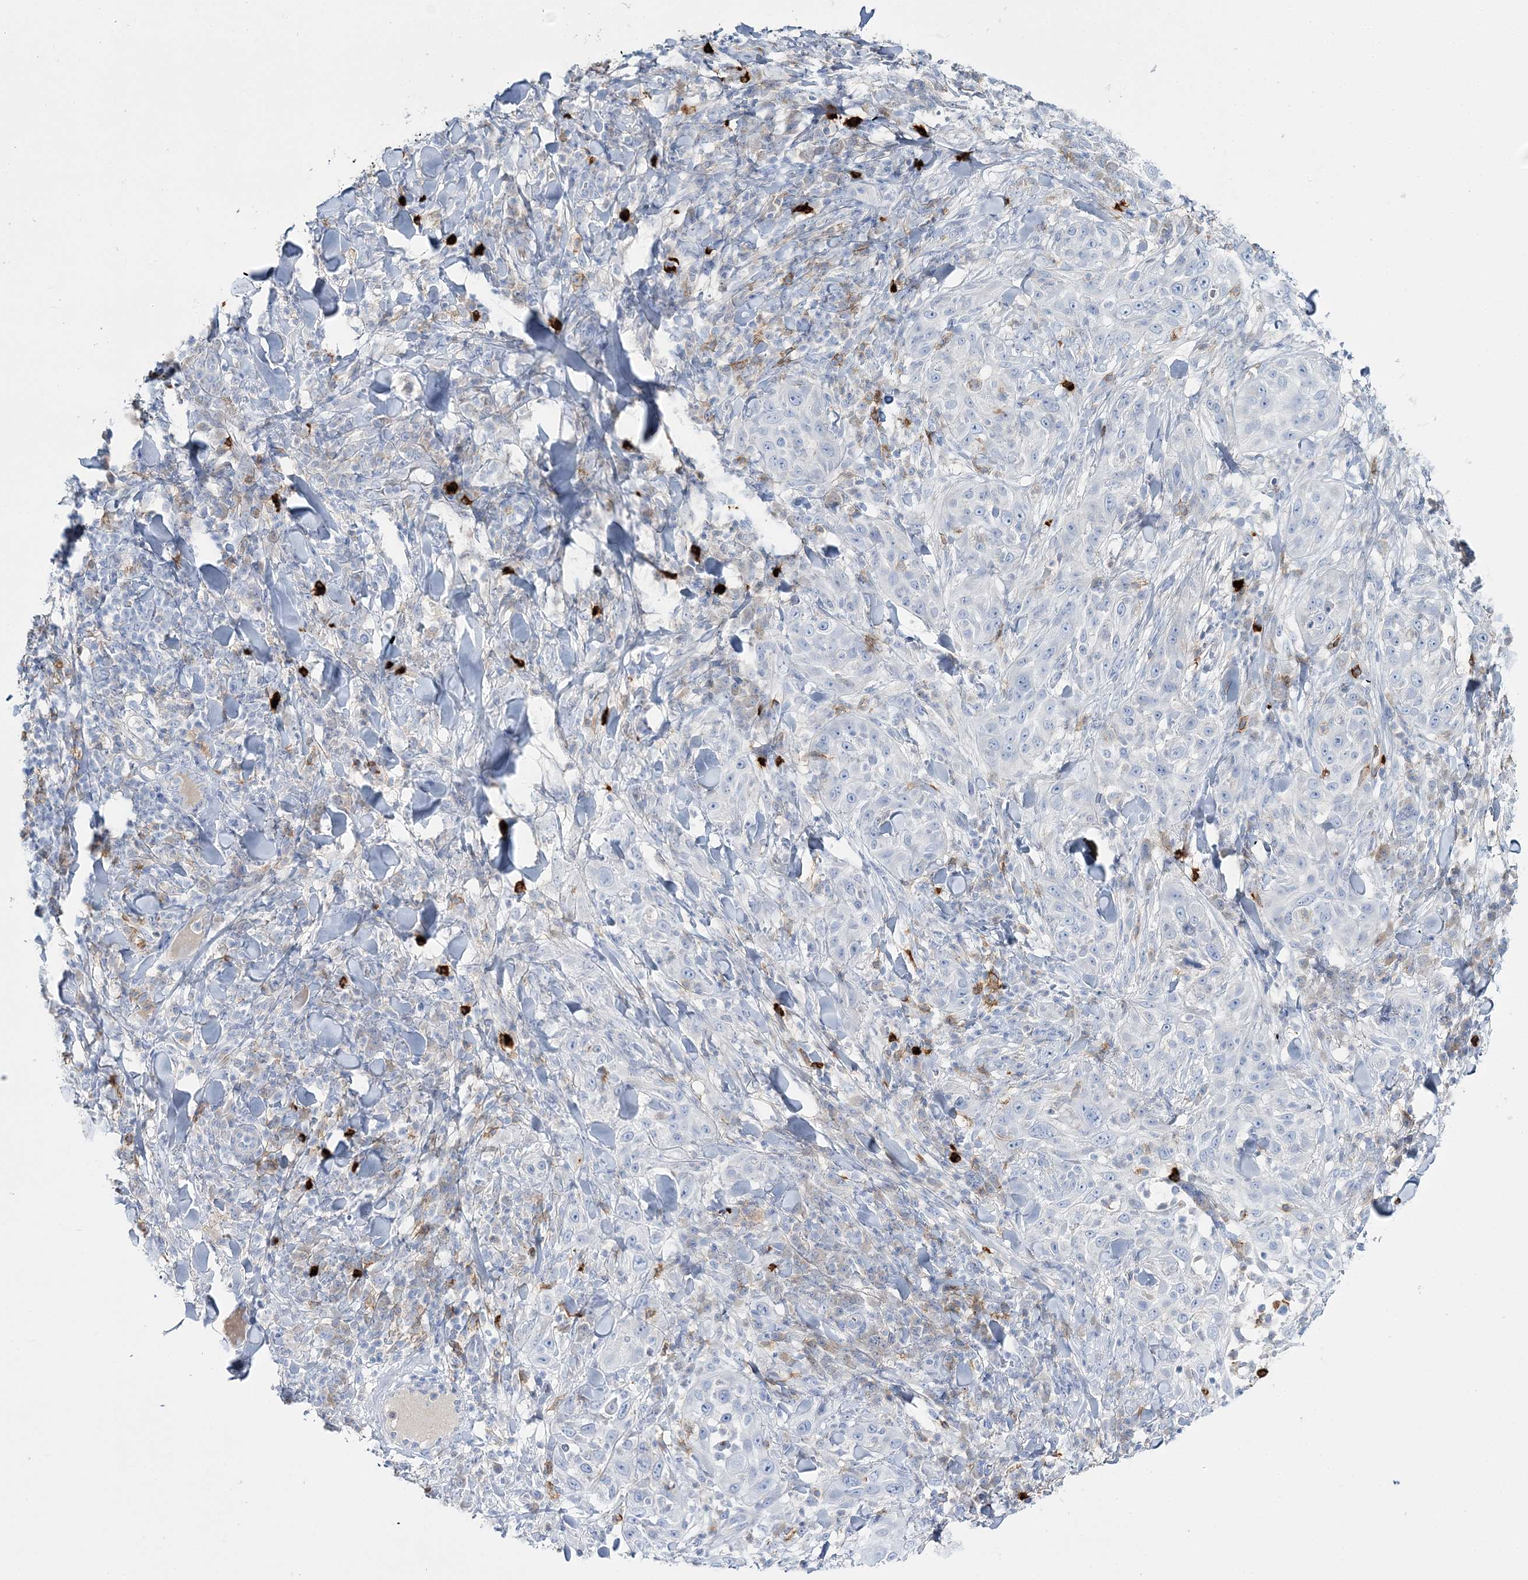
{"staining": {"intensity": "negative", "quantity": "none", "location": "none"}, "tissue": "skin cancer", "cell_type": "Tumor cells", "image_type": "cancer", "snomed": [{"axis": "morphology", "description": "Squamous cell carcinoma, NOS"}, {"axis": "topography", "description": "Skin"}], "caption": "This is an immunohistochemistry (IHC) photomicrograph of human skin squamous cell carcinoma. There is no staining in tumor cells.", "gene": "WDSUB1", "patient": {"sex": "female", "age": 44}}